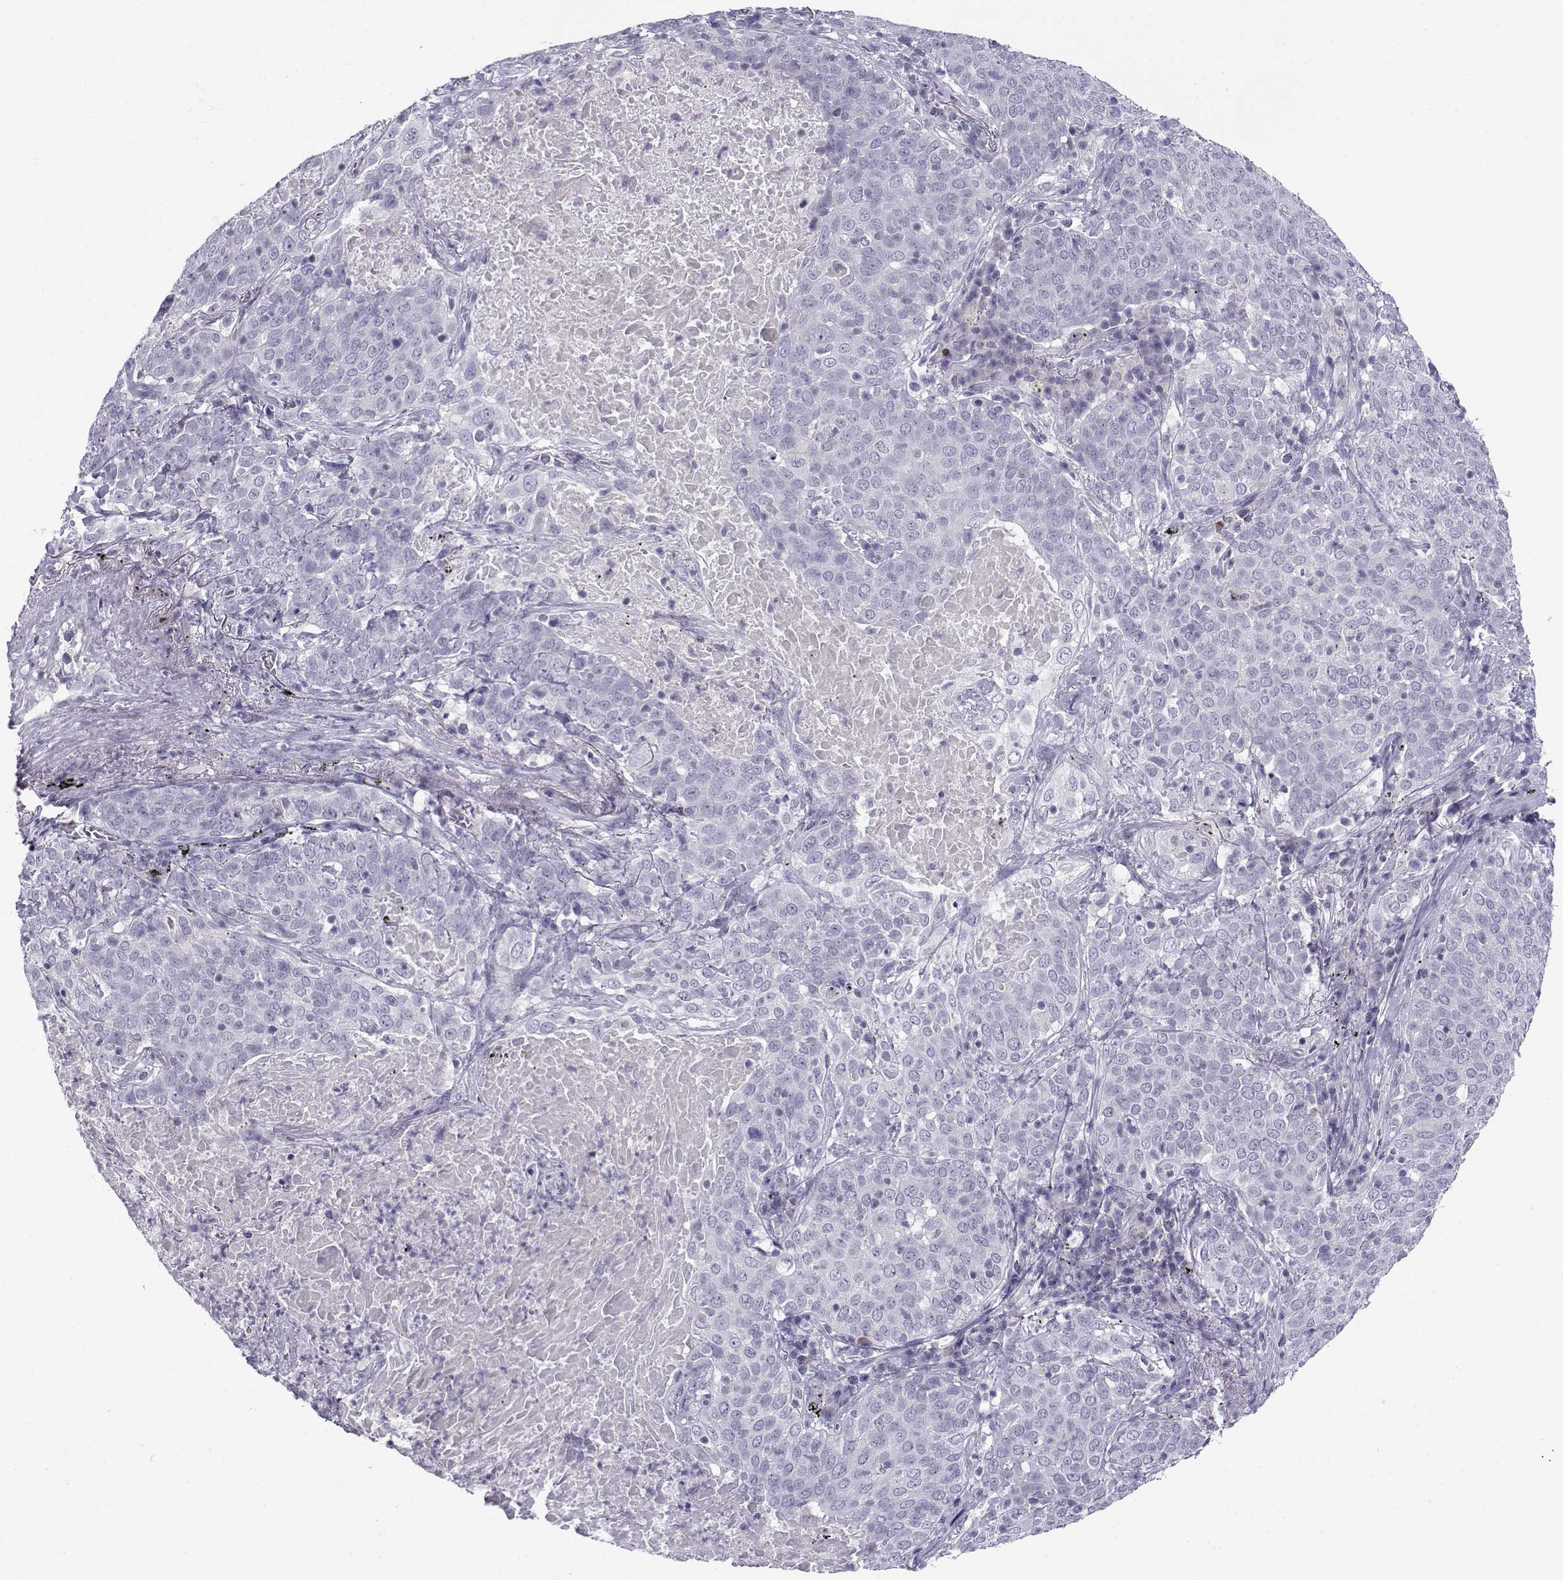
{"staining": {"intensity": "negative", "quantity": "none", "location": "none"}, "tissue": "lung cancer", "cell_type": "Tumor cells", "image_type": "cancer", "snomed": [{"axis": "morphology", "description": "Squamous cell carcinoma, NOS"}, {"axis": "topography", "description": "Lung"}], "caption": "This is an immunohistochemistry image of human lung cancer. There is no positivity in tumor cells.", "gene": "FAM166A", "patient": {"sex": "male", "age": 82}}